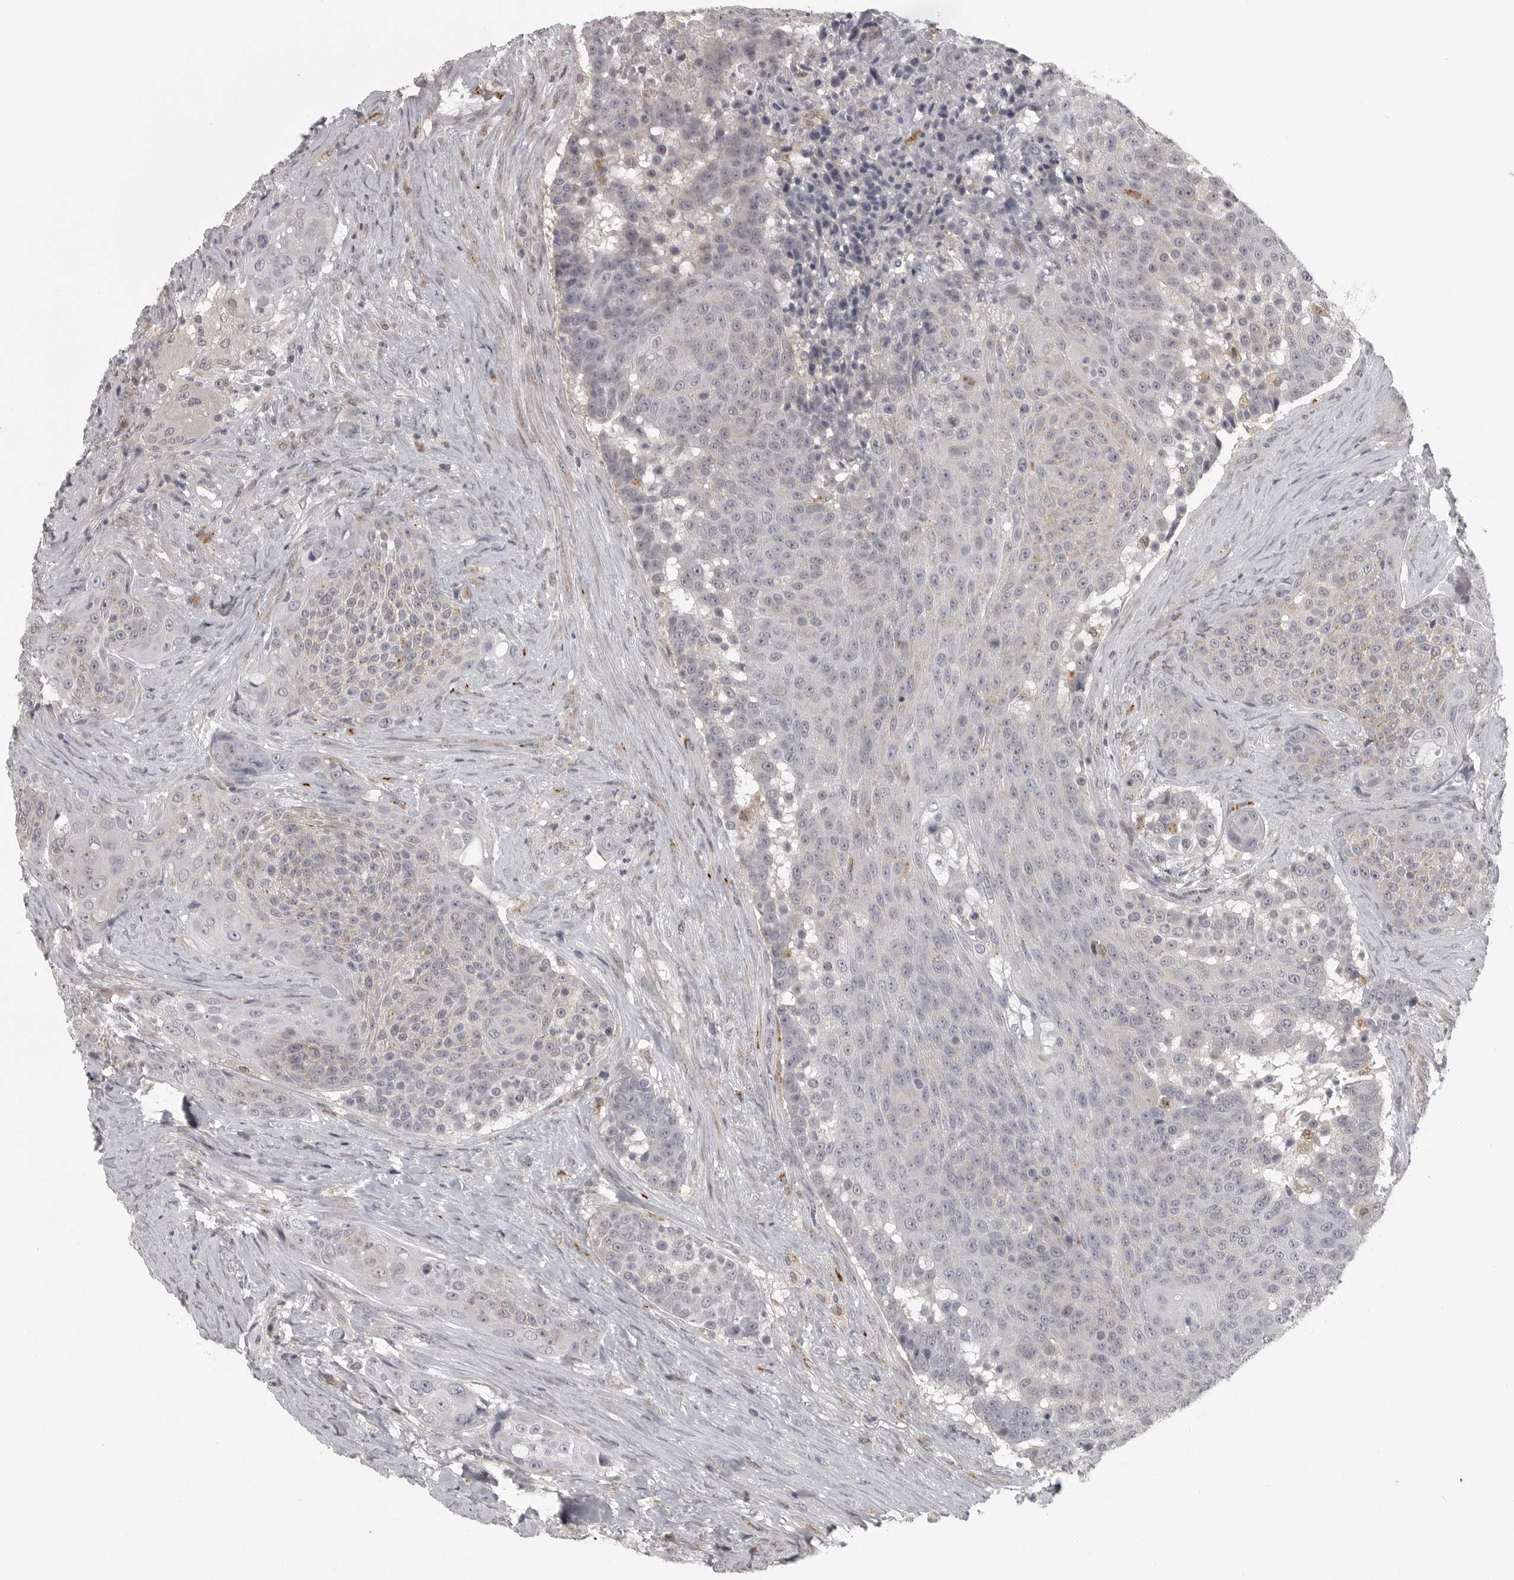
{"staining": {"intensity": "negative", "quantity": "none", "location": "none"}, "tissue": "urothelial cancer", "cell_type": "Tumor cells", "image_type": "cancer", "snomed": [{"axis": "morphology", "description": "Urothelial carcinoma, High grade"}, {"axis": "topography", "description": "Urinary bladder"}], "caption": "A micrograph of human high-grade urothelial carcinoma is negative for staining in tumor cells.", "gene": "UROD", "patient": {"sex": "female", "age": 63}}